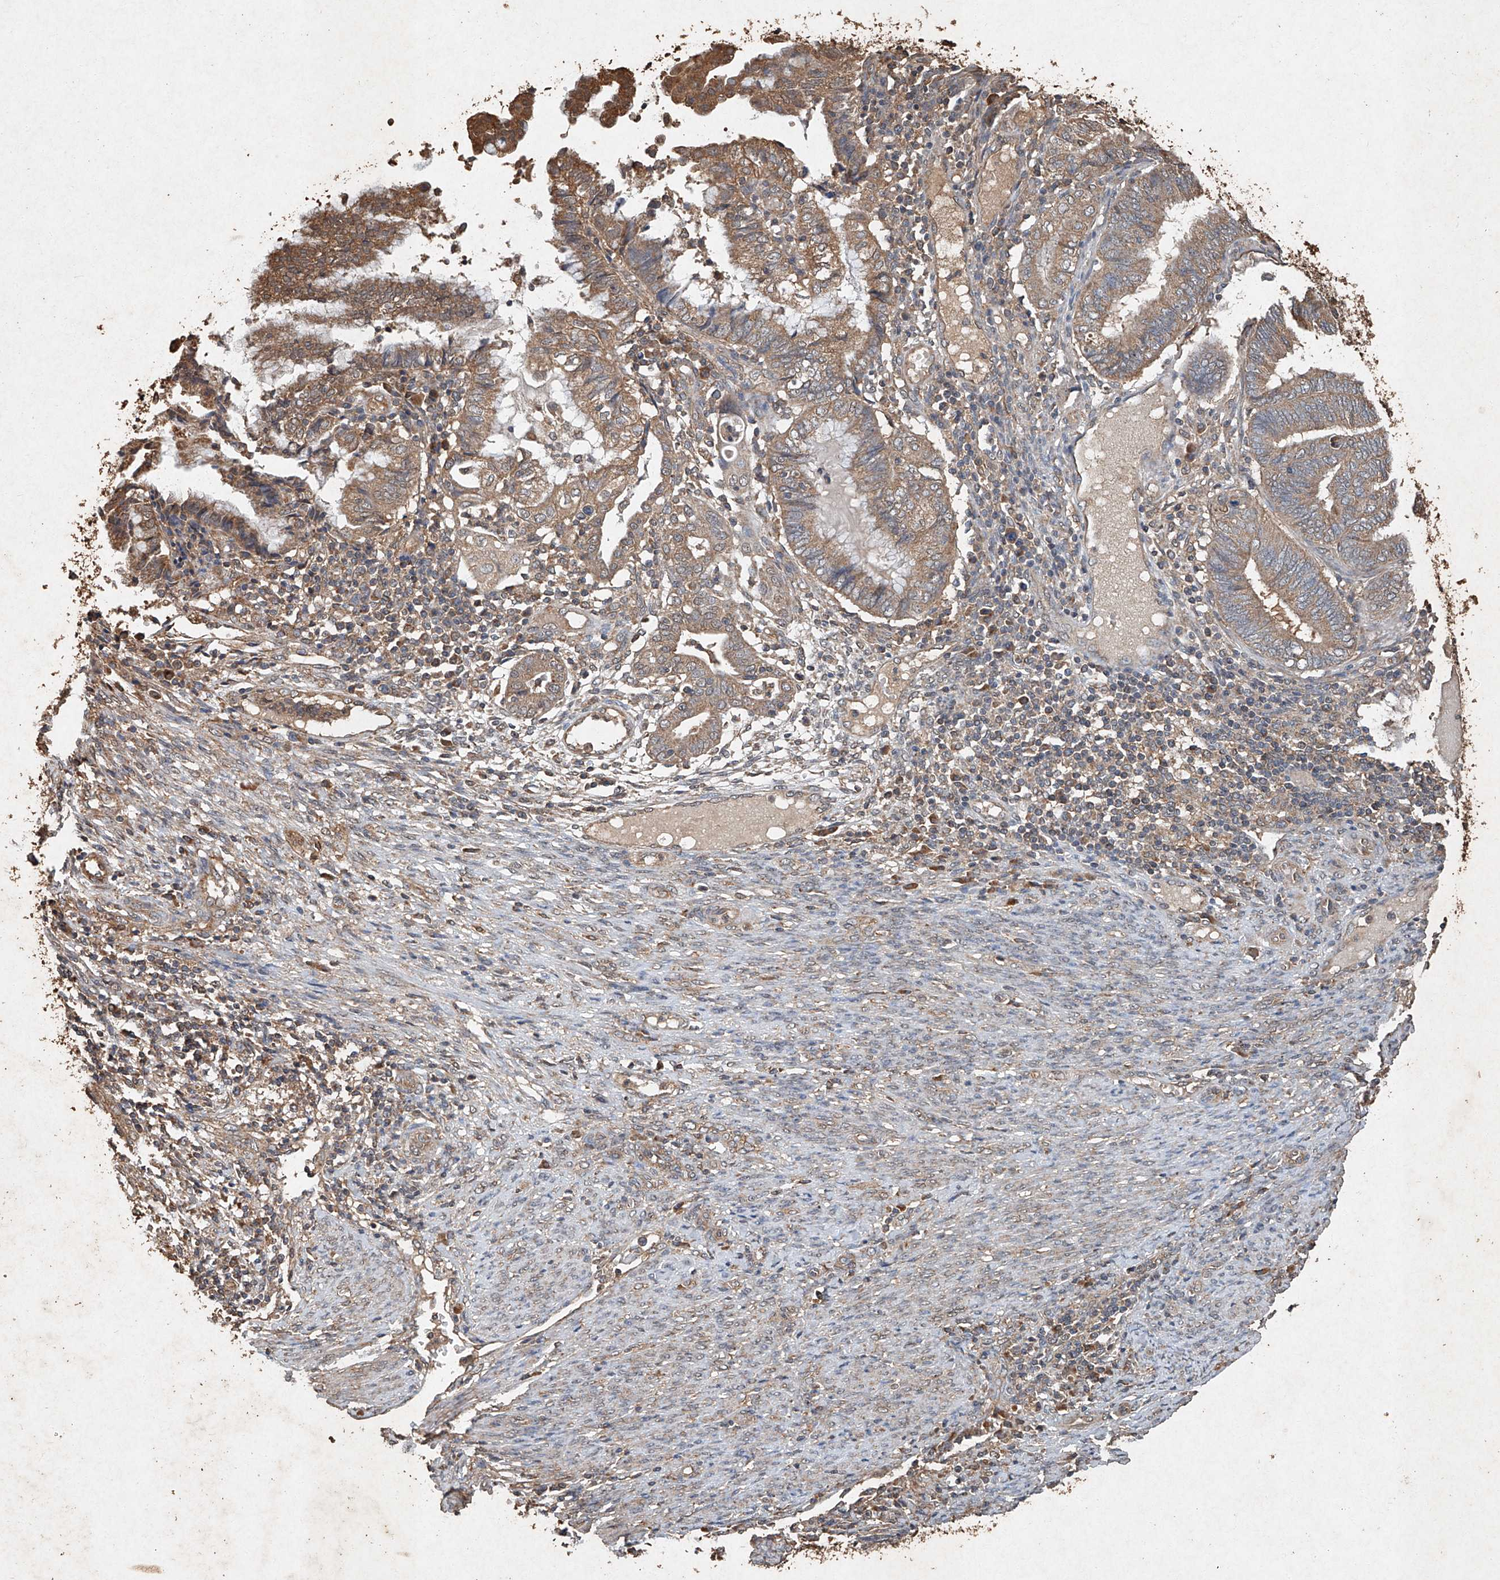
{"staining": {"intensity": "moderate", "quantity": ">75%", "location": "cytoplasmic/membranous"}, "tissue": "endometrial cancer", "cell_type": "Tumor cells", "image_type": "cancer", "snomed": [{"axis": "morphology", "description": "Adenocarcinoma, NOS"}, {"axis": "topography", "description": "Uterus"}, {"axis": "topography", "description": "Endometrium"}], "caption": "Immunohistochemical staining of endometrial cancer (adenocarcinoma) demonstrates medium levels of moderate cytoplasmic/membranous expression in about >75% of tumor cells. (Stains: DAB in brown, nuclei in blue, Microscopy: brightfield microscopy at high magnification).", "gene": "STK3", "patient": {"sex": "female", "age": 70}}